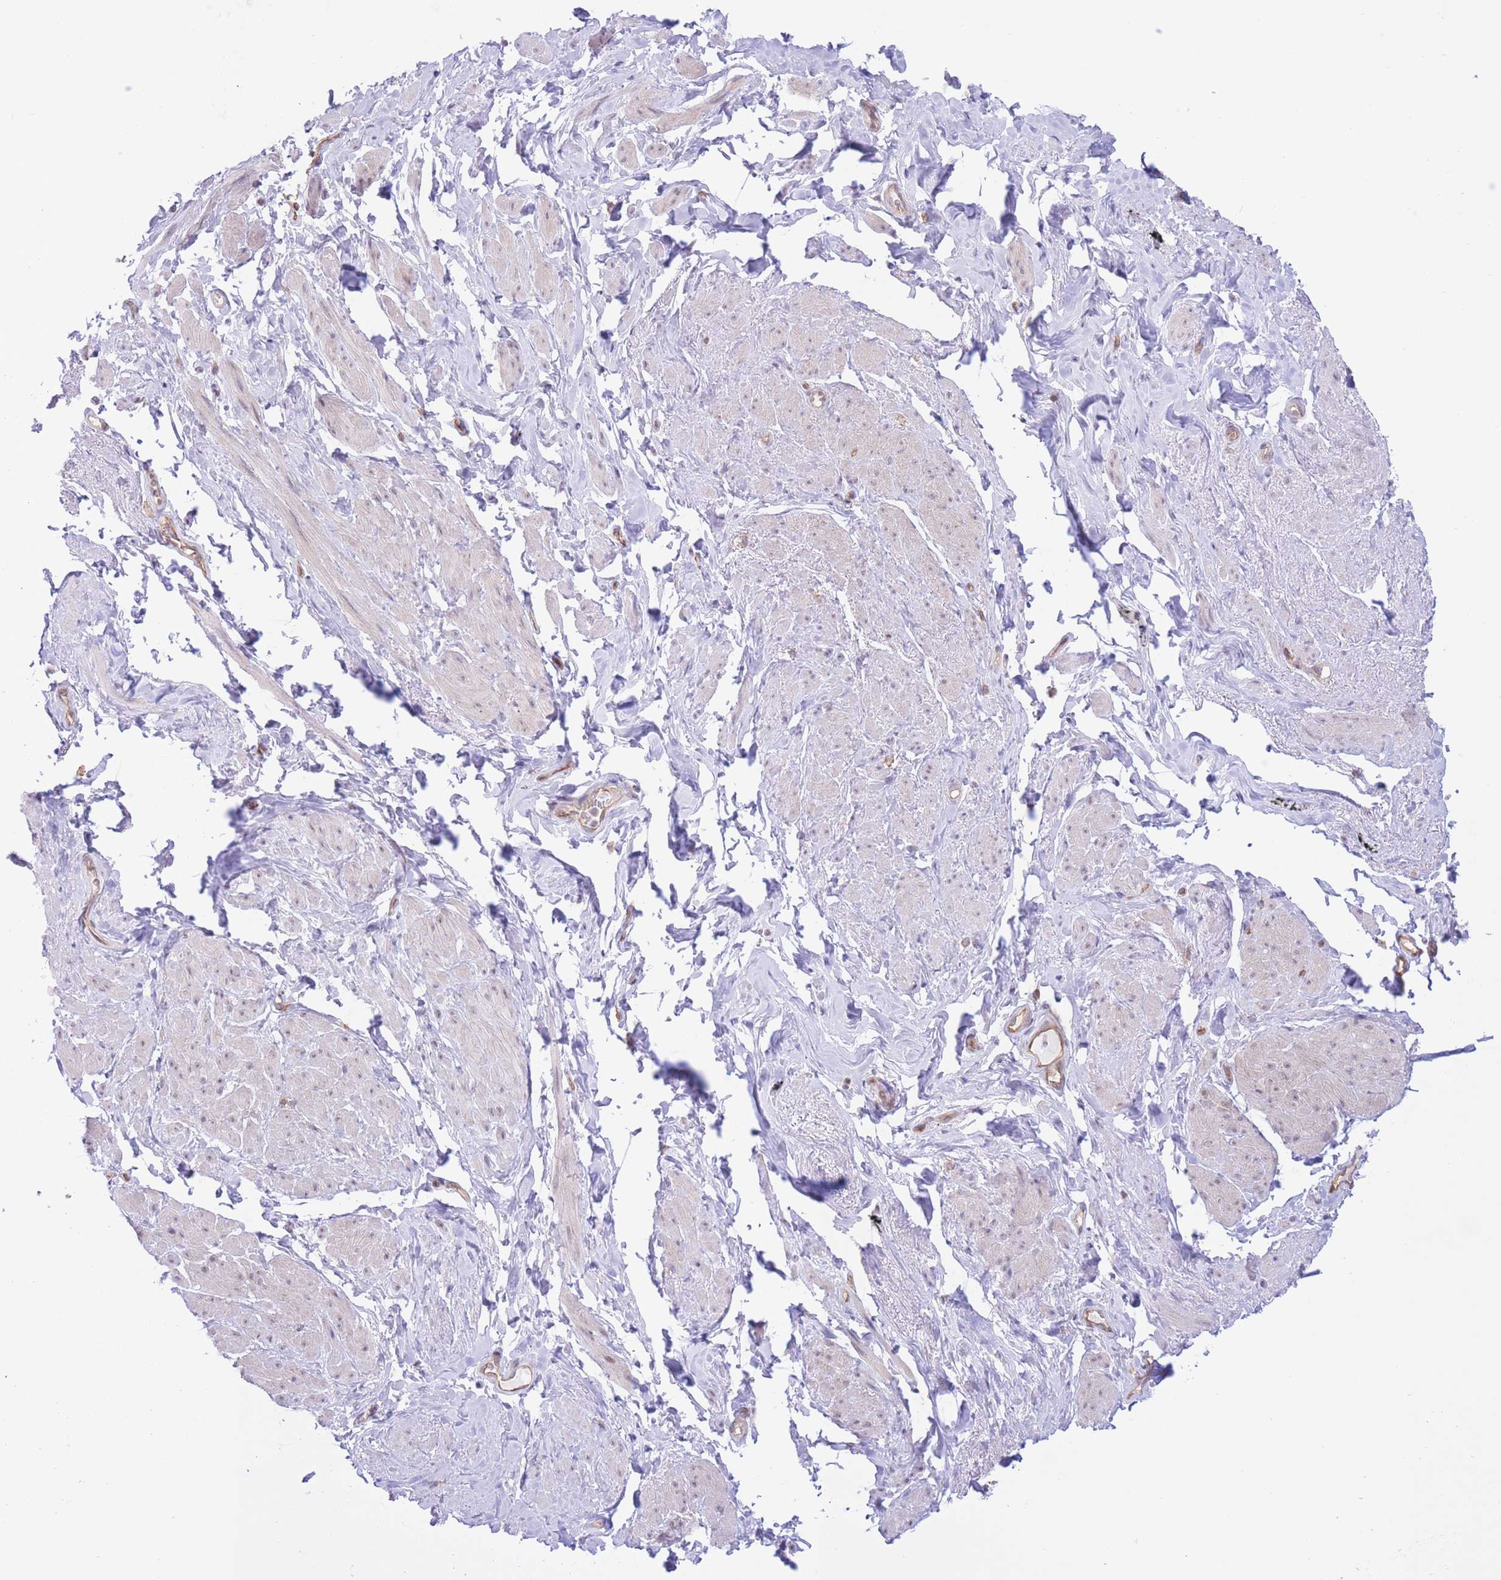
{"staining": {"intensity": "negative", "quantity": "none", "location": "none"}, "tissue": "smooth muscle", "cell_type": "Smooth muscle cells", "image_type": "normal", "snomed": [{"axis": "morphology", "description": "Normal tissue, NOS"}, {"axis": "topography", "description": "Smooth muscle"}, {"axis": "topography", "description": "Peripheral nerve tissue"}], "caption": "DAB immunohistochemical staining of normal smooth muscle reveals no significant positivity in smooth muscle cells.", "gene": "MRPS31", "patient": {"sex": "male", "age": 69}}